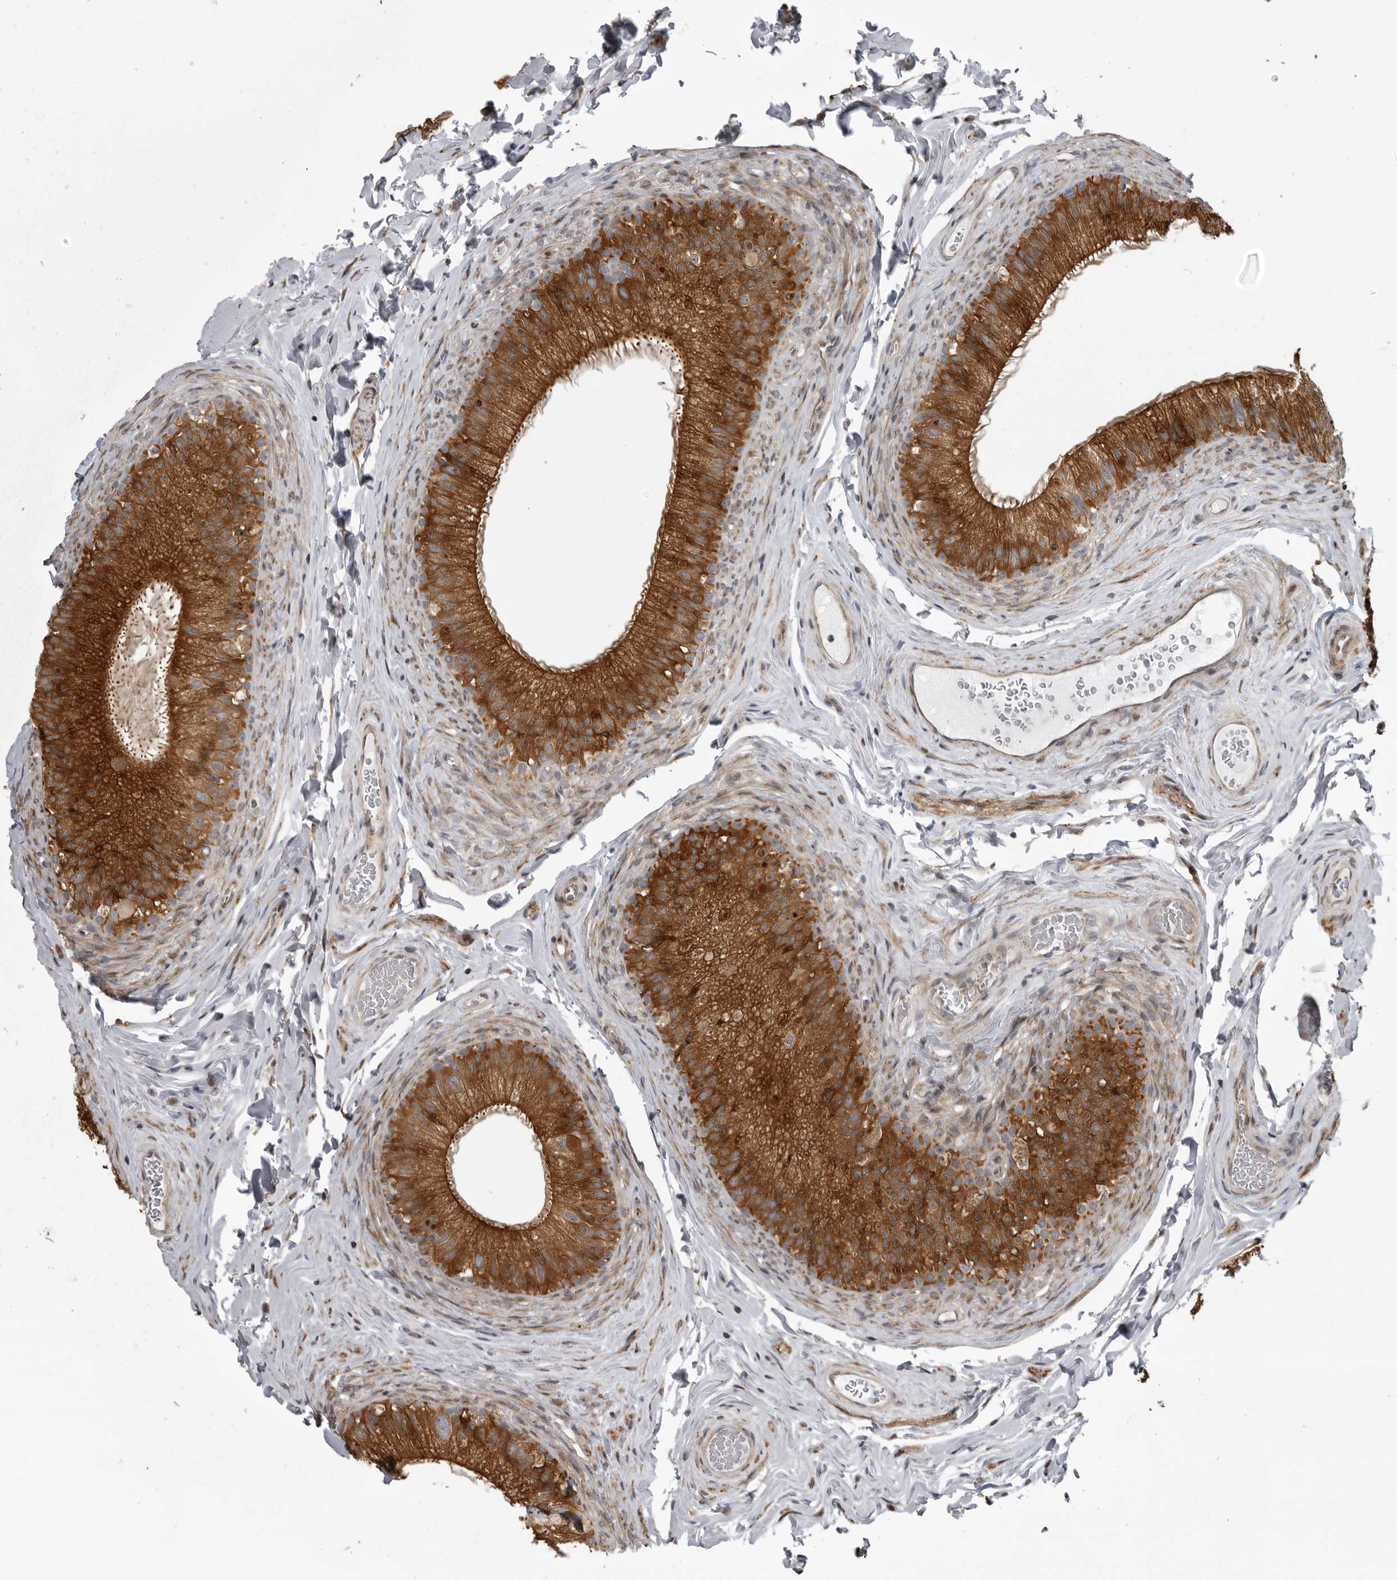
{"staining": {"intensity": "strong", "quantity": ">75%", "location": "cytoplasmic/membranous"}, "tissue": "epididymis", "cell_type": "Glandular cells", "image_type": "normal", "snomed": [{"axis": "morphology", "description": "Normal tissue, NOS"}, {"axis": "topography", "description": "Epididymis"}], "caption": "Immunohistochemical staining of unremarkable epididymis shows strong cytoplasmic/membranous protein staining in about >75% of glandular cells.", "gene": "ZNRF1", "patient": {"sex": "male", "age": 49}}